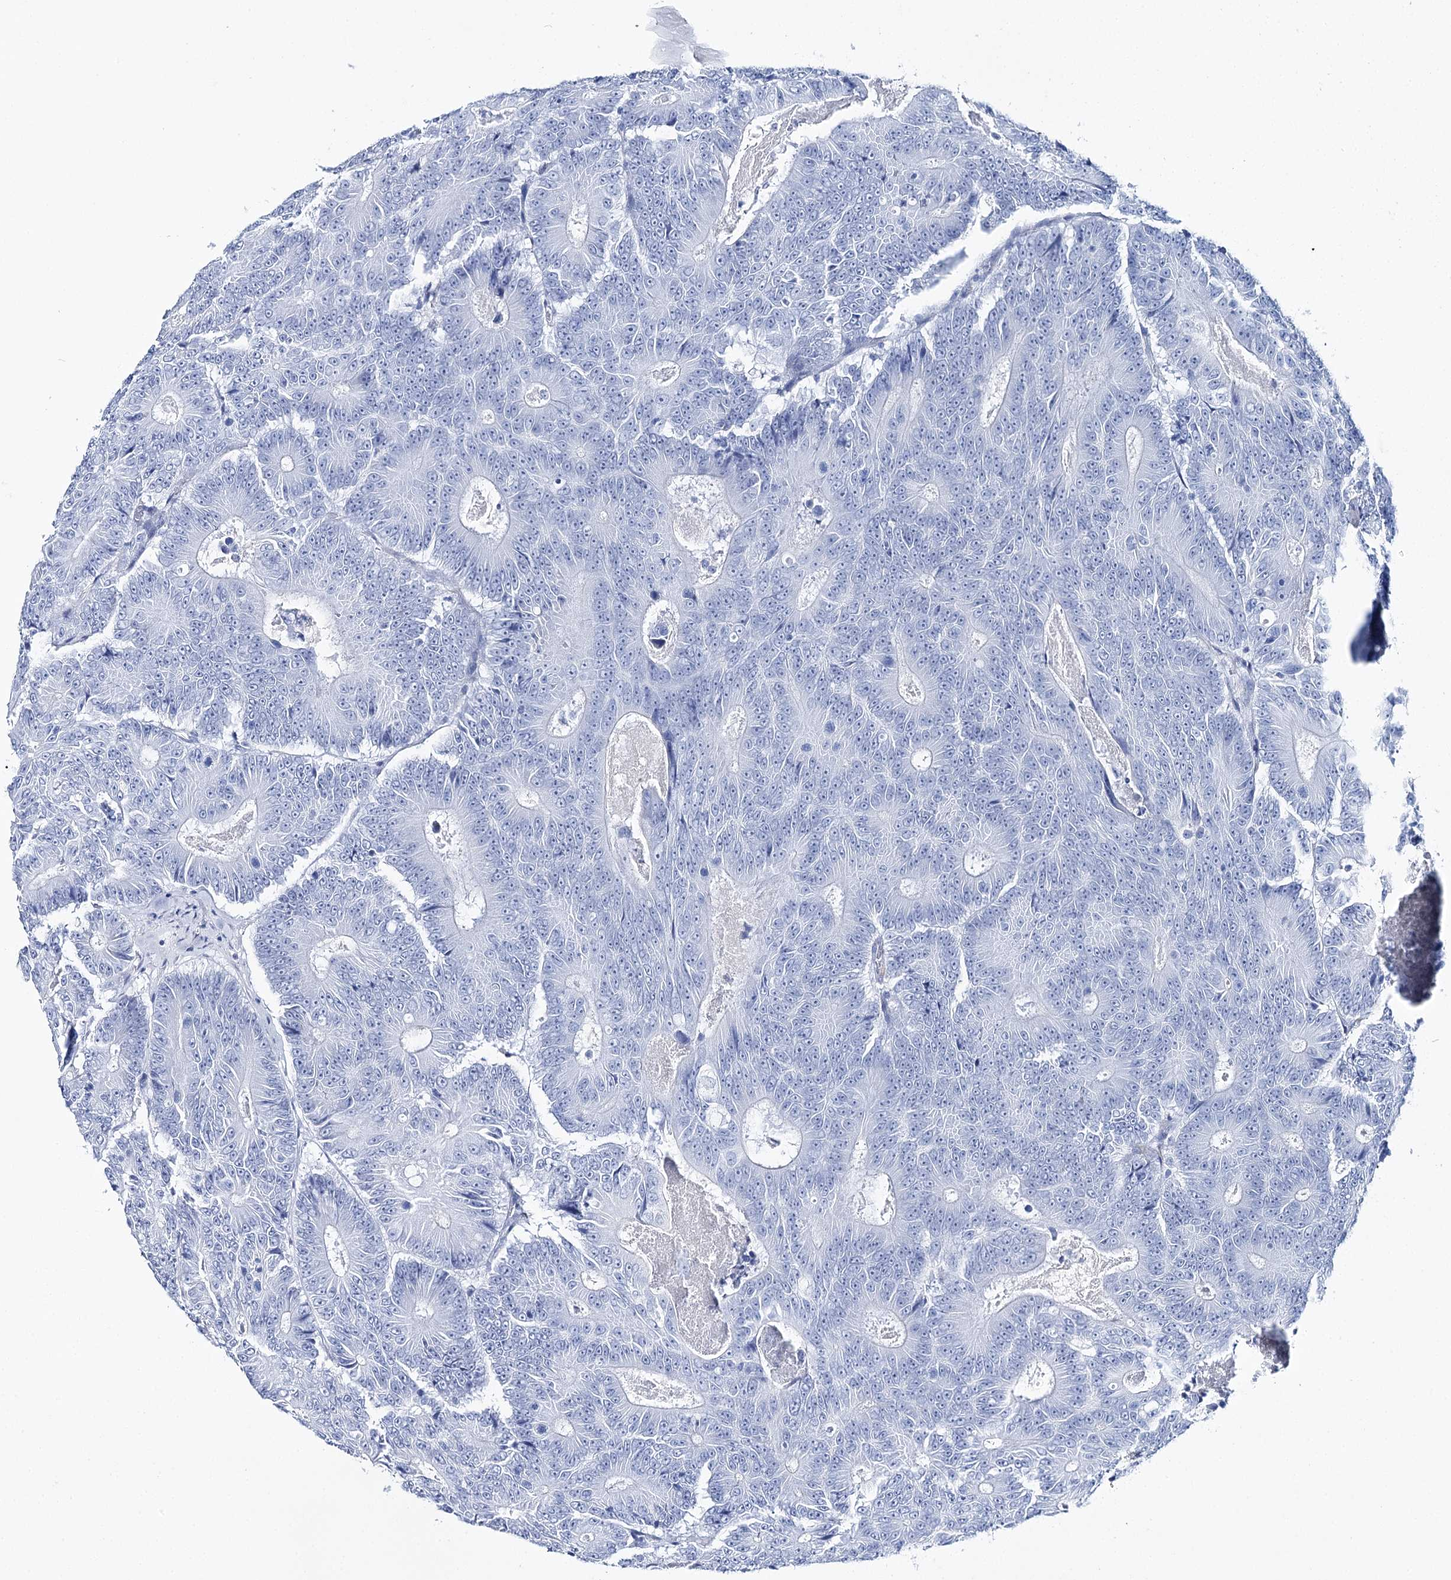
{"staining": {"intensity": "negative", "quantity": "none", "location": "none"}, "tissue": "colorectal cancer", "cell_type": "Tumor cells", "image_type": "cancer", "snomed": [{"axis": "morphology", "description": "Adenocarcinoma, NOS"}, {"axis": "topography", "description": "Colon"}], "caption": "Tumor cells are negative for protein expression in human adenocarcinoma (colorectal). (DAB immunohistochemistry with hematoxylin counter stain).", "gene": "CSN3", "patient": {"sex": "male", "age": 83}}